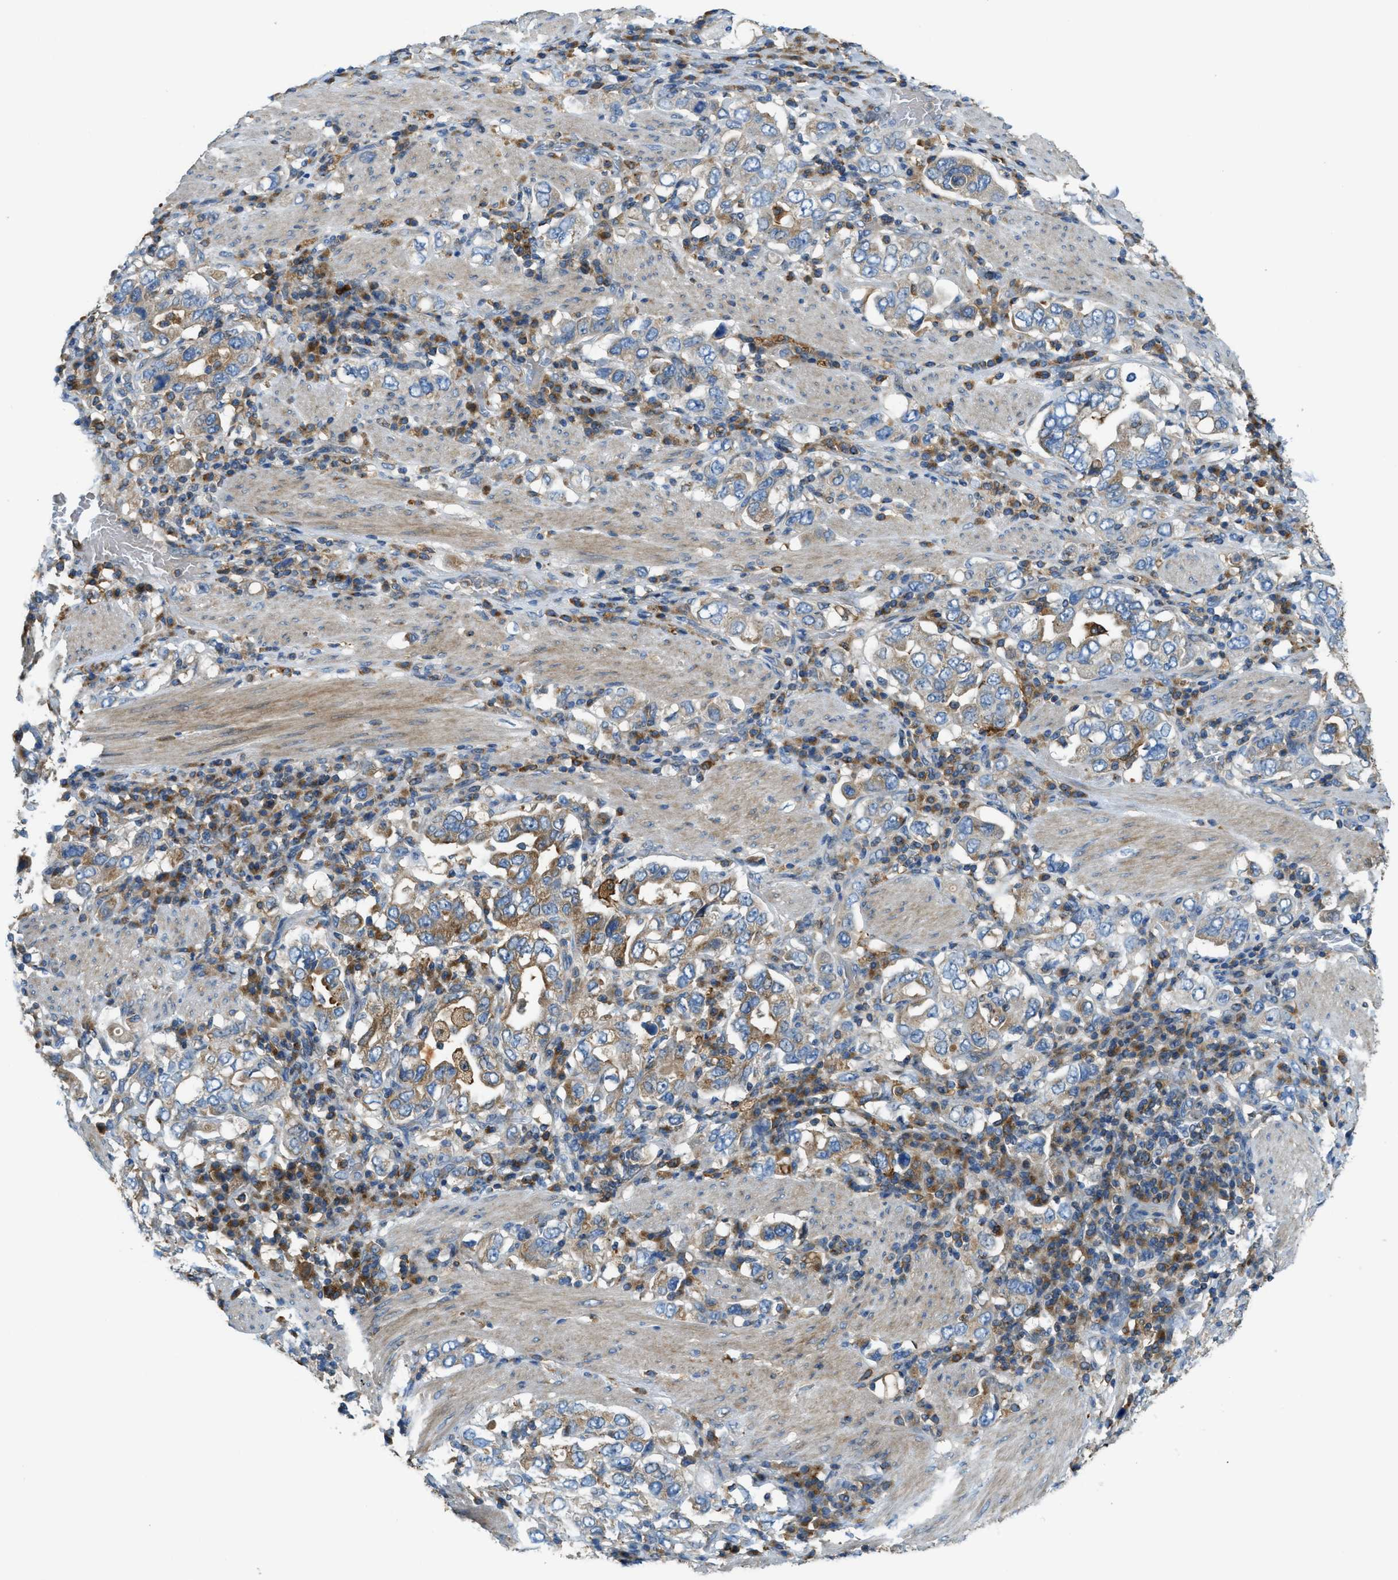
{"staining": {"intensity": "moderate", "quantity": "25%-75%", "location": "cytoplasmic/membranous"}, "tissue": "stomach cancer", "cell_type": "Tumor cells", "image_type": "cancer", "snomed": [{"axis": "morphology", "description": "Adenocarcinoma, NOS"}, {"axis": "topography", "description": "Stomach, upper"}], "caption": "DAB immunohistochemical staining of human stomach cancer (adenocarcinoma) displays moderate cytoplasmic/membranous protein expression in about 25%-75% of tumor cells.", "gene": "RFFL", "patient": {"sex": "male", "age": 62}}